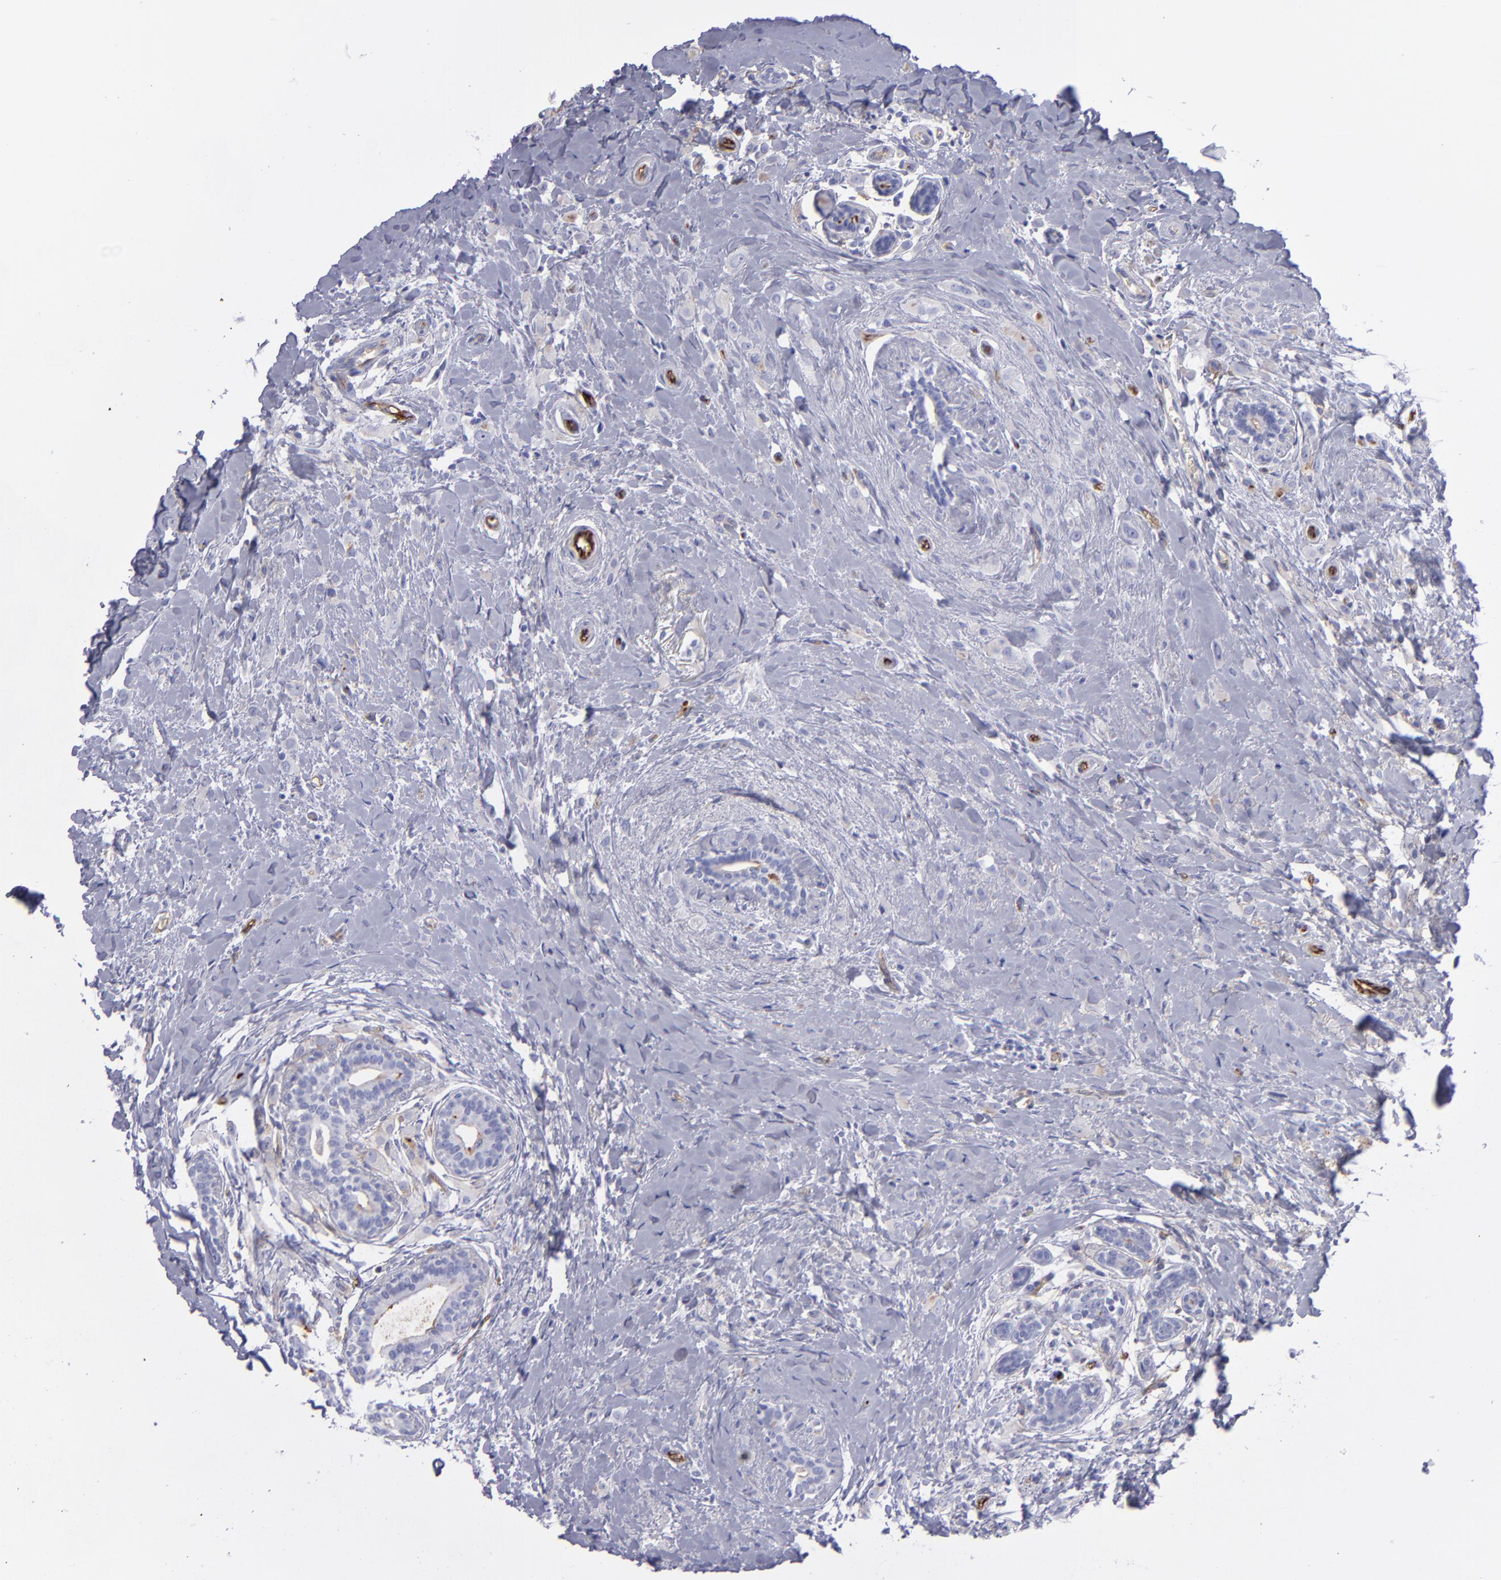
{"staining": {"intensity": "negative", "quantity": "none", "location": "none"}, "tissue": "breast cancer", "cell_type": "Tumor cells", "image_type": "cancer", "snomed": [{"axis": "morphology", "description": "Lobular carcinoma"}, {"axis": "topography", "description": "Breast"}], "caption": "A high-resolution photomicrograph shows immunohistochemistry (IHC) staining of breast cancer, which reveals no significant positivity in tumor cells. The staining is performed using DAB (3,3'-diaminobenzidine) brown chromogen with nuclei counter-stained in using hematoxylin.", "gene": "ACE", "patient": {"sex": "female", "age": 57}}